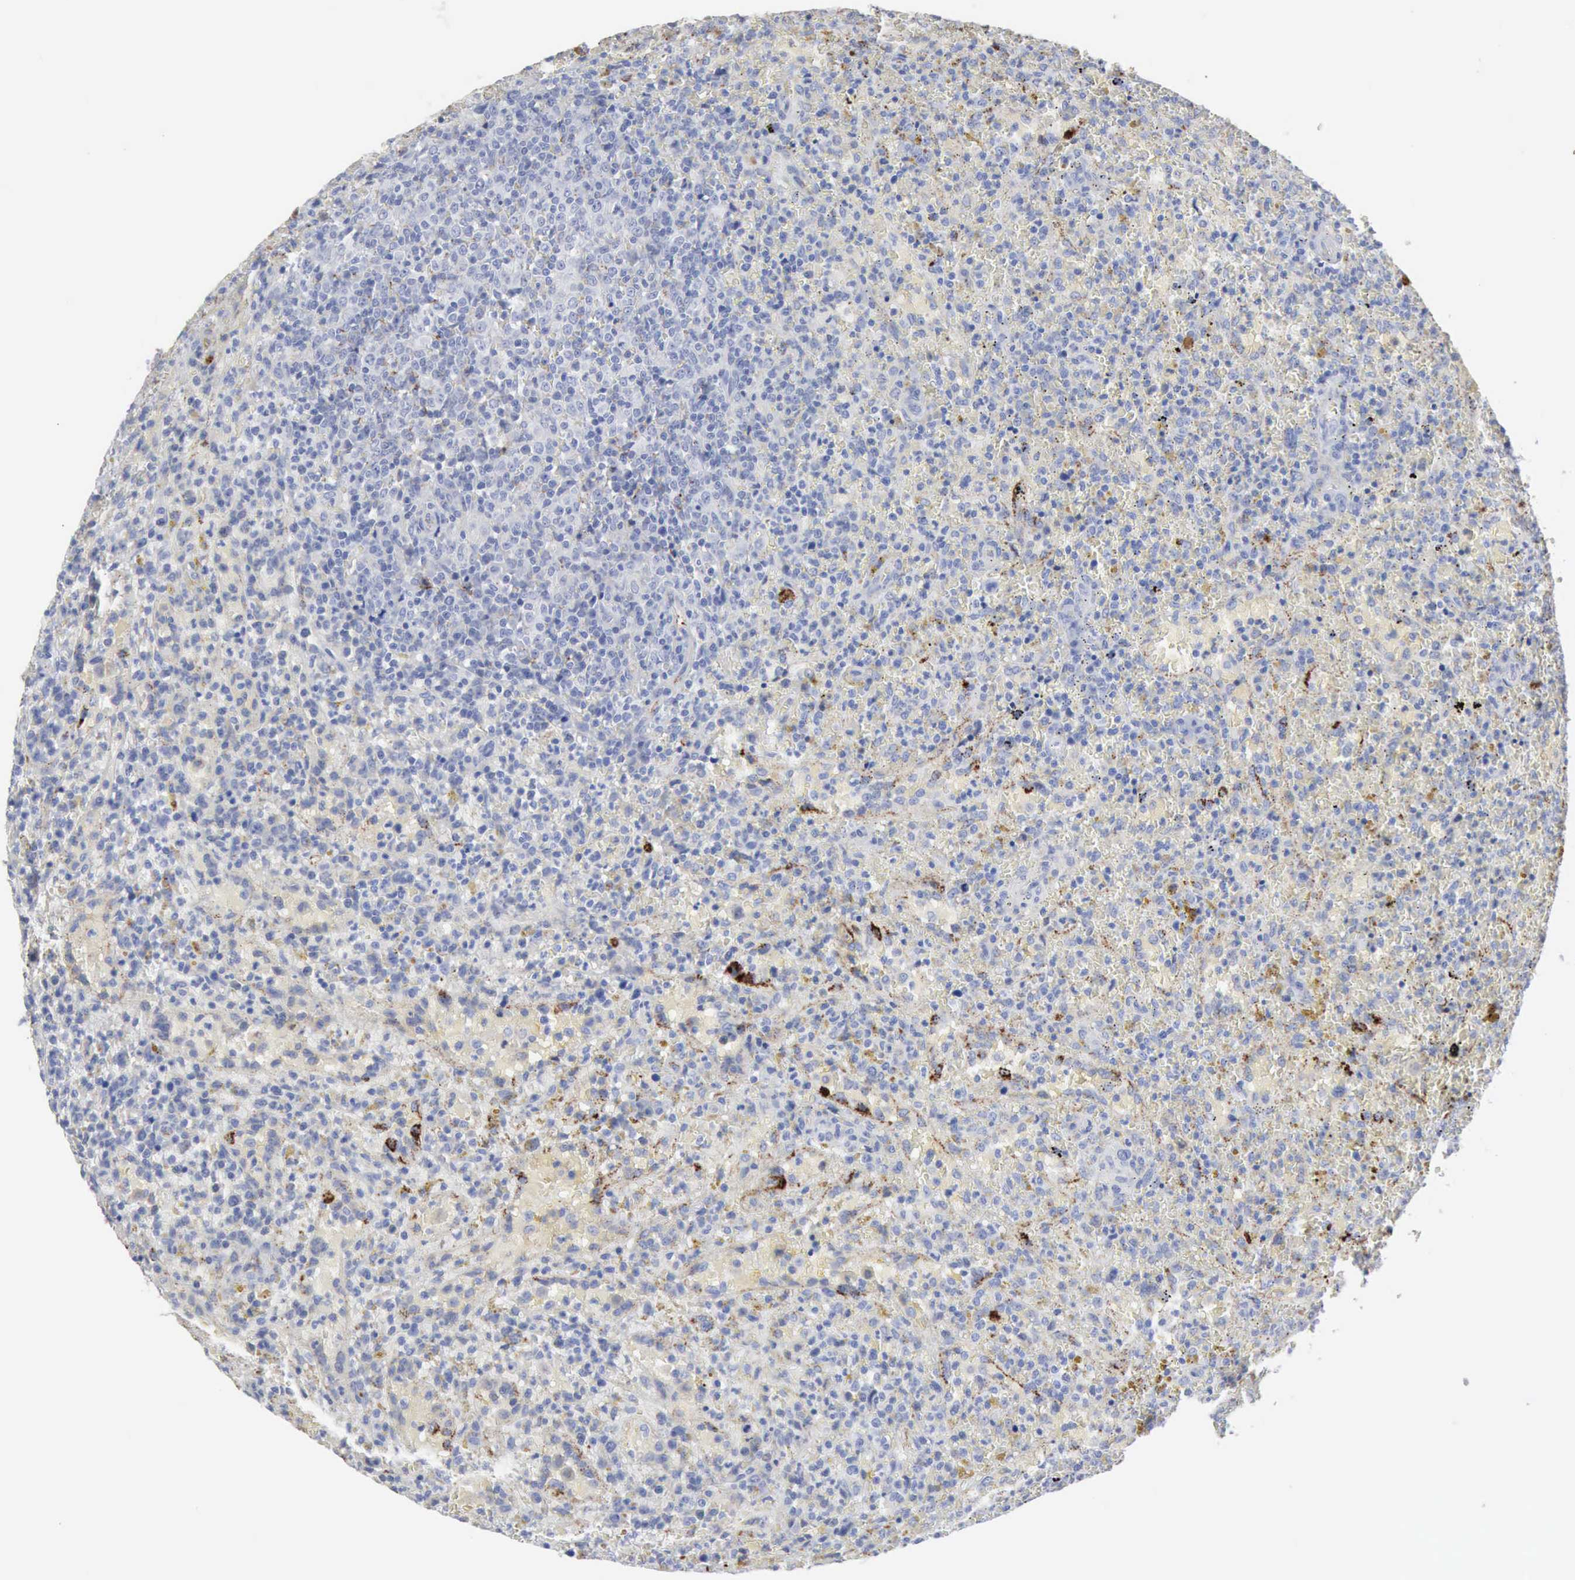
{"staining": {"intensity": "negative", "quantity": "none", "location": "none"}, "tissue": "lymphoma", "cell_type": "Tumor cells", "image_type": "cancer", "snomed": [{"axis": "morphology", "description": "Malignant lymphoma, non-Hodgkin's type, High grade"}, {"axis": "topography", "description": "Spleen"}, {"axis": "topography", "description": "Lymph node"}], "caption": "Immunohistochemistry (IHC) of human lymphoma shows no expression in tumor cells.", "gene": "C4BPA", "patient": {"sex": "female", "age": 70}}